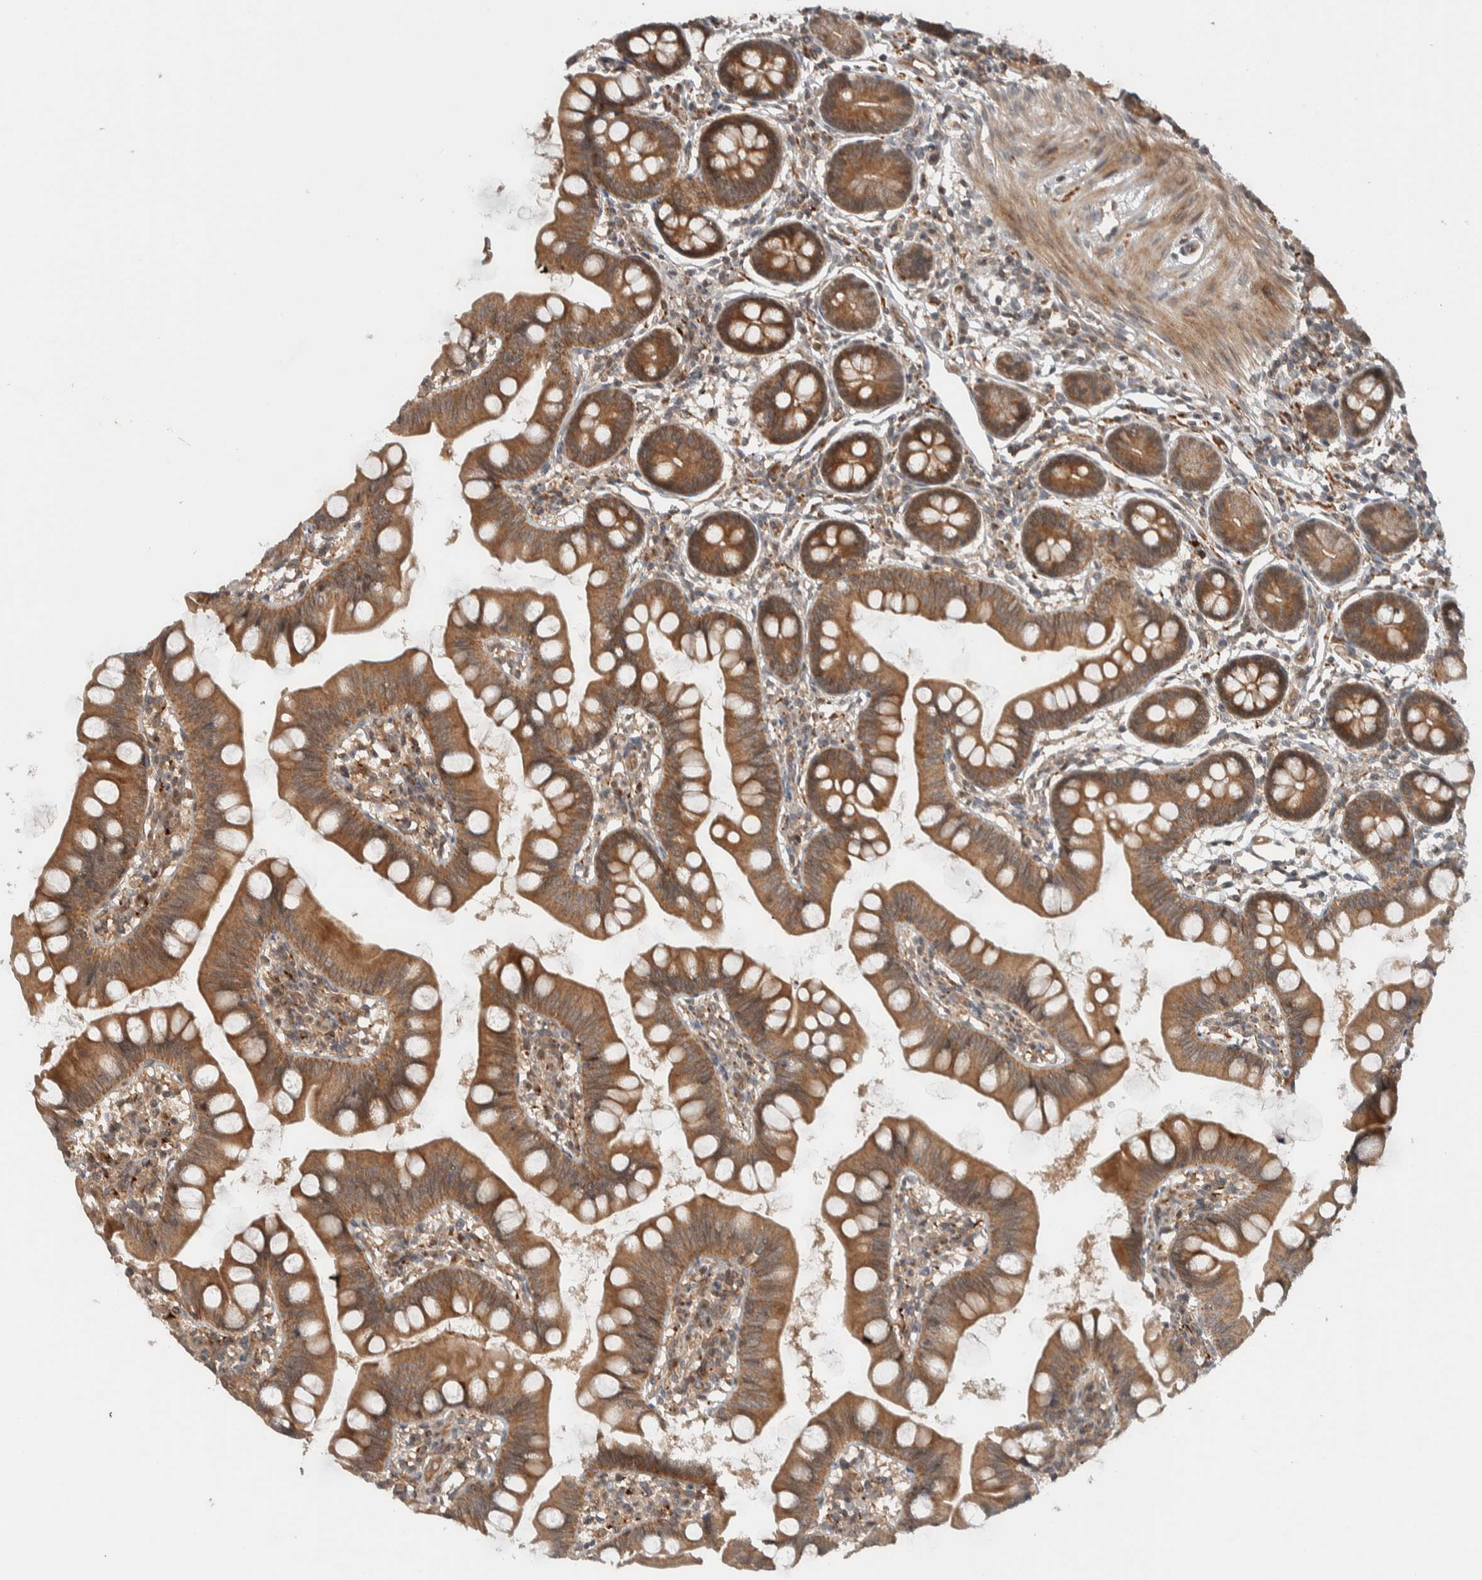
{"staining": {"intensity": "moderate", "quantity": ">75%", "location": "cytoplasmic/membranous"}, "tissue": "small intestine", "cell_type": "Glandular cells", "image_type": "normal", "snomed": [{"axis": "morphology", "description": "Normal tissue, NOS"}, {"axis": "topography", "description": "Small intestine"}], "caption": "About >75% of glandular cells in benign human small intestine demonstrate moderate cytoplasmic/membranous protein positivity as visualized by brown immunohistochemical staining.", "gene": "KLHL6", "patient": {"sex": "male", "age": 7}}